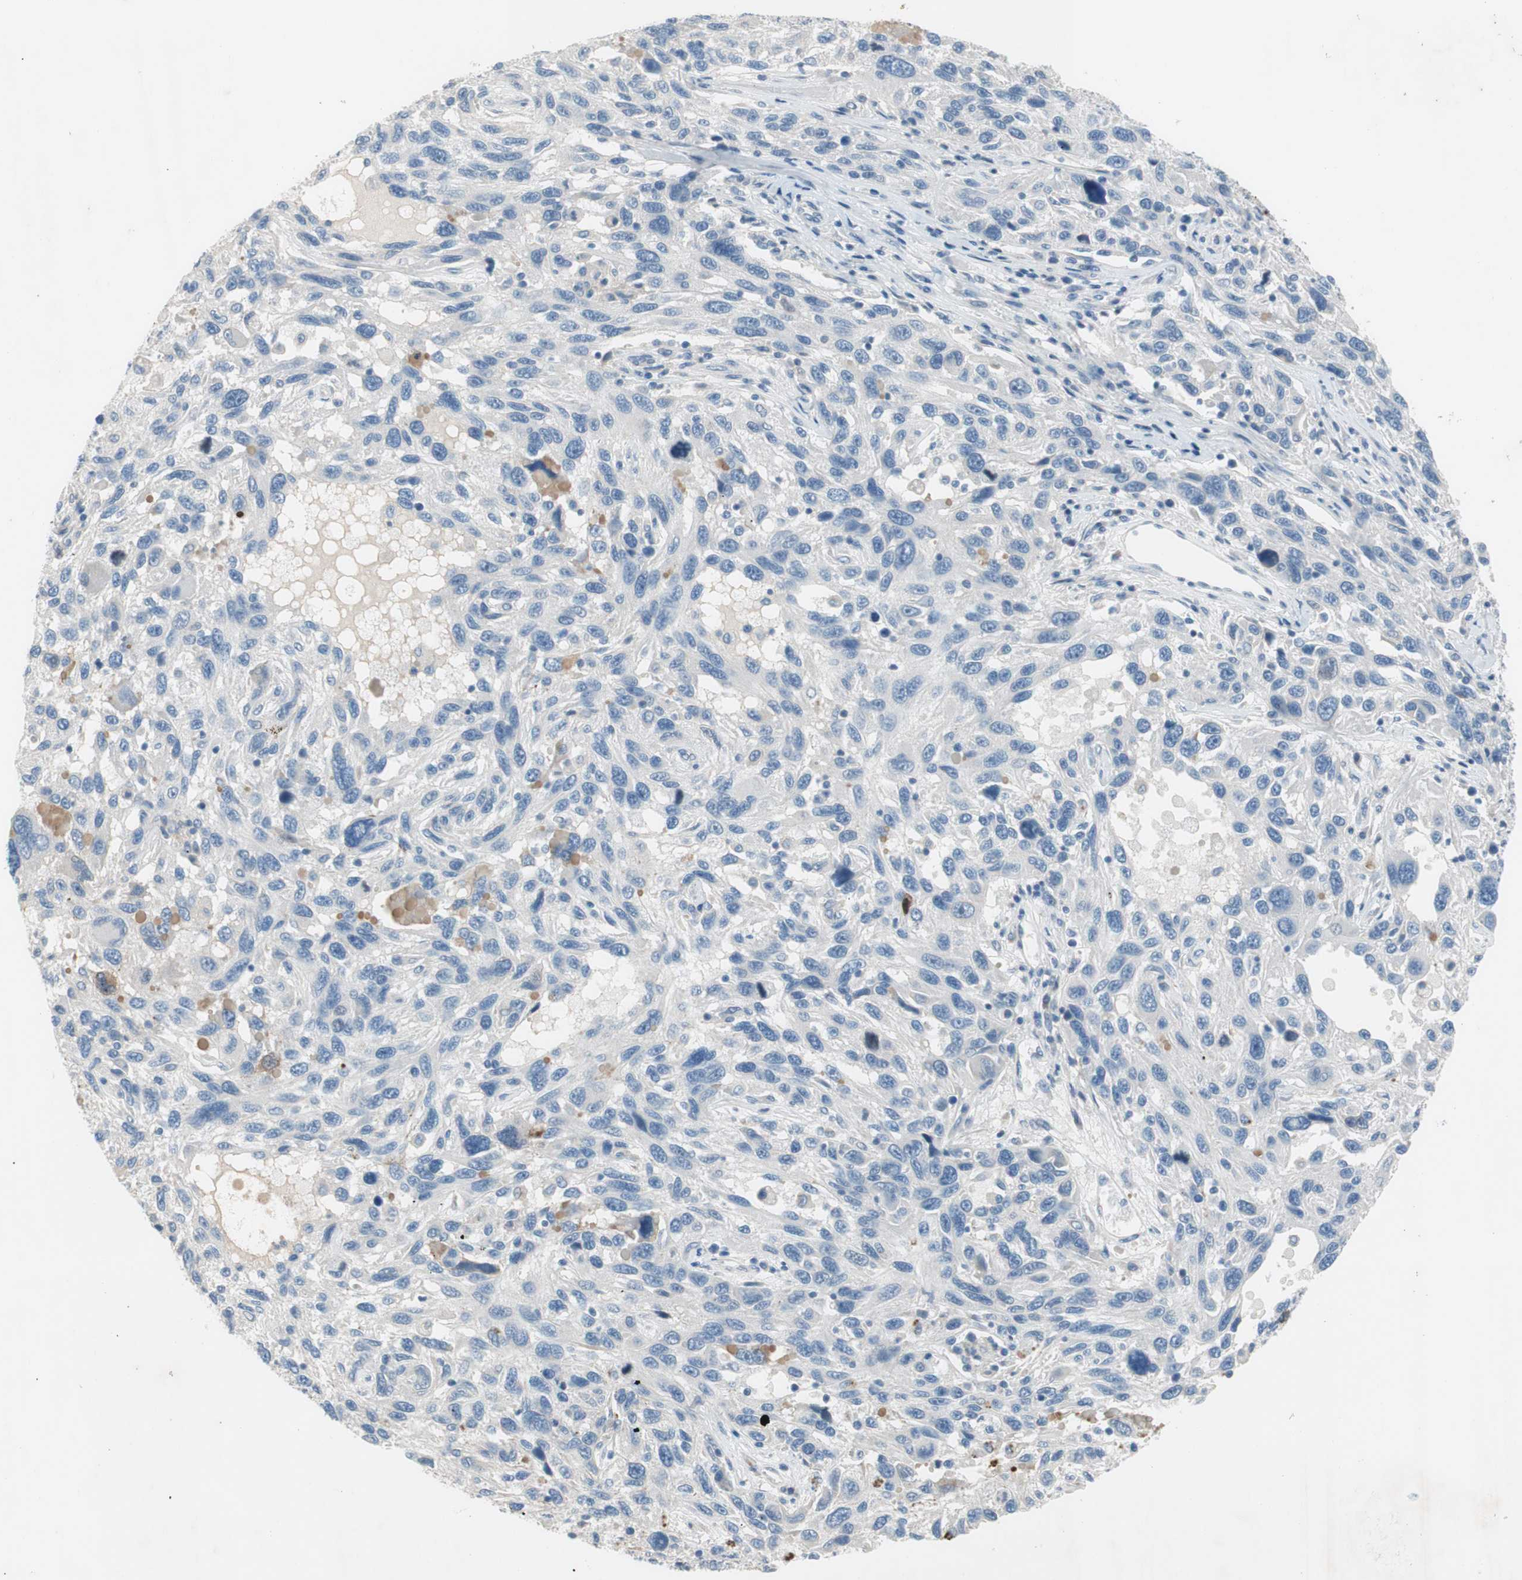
{"staining": {"intensity": "negative", "quantity": "none", "location": "none"}, "tissue": "melanoma", "cell_type": "Tumor cells", "image_type": "cancer", "snomed": [{"axis": "morphology", "description": "Malignant melanoma, NOS"}, {"axis": "topography", "description": "Skin"}], "caption": "This is an immunohistochemistry (IHC) histopathology image of human melanoma. There is no expression in tumor cells.", "gene": "PRRG4", "patient": {"sex": "male", "age": 53}}